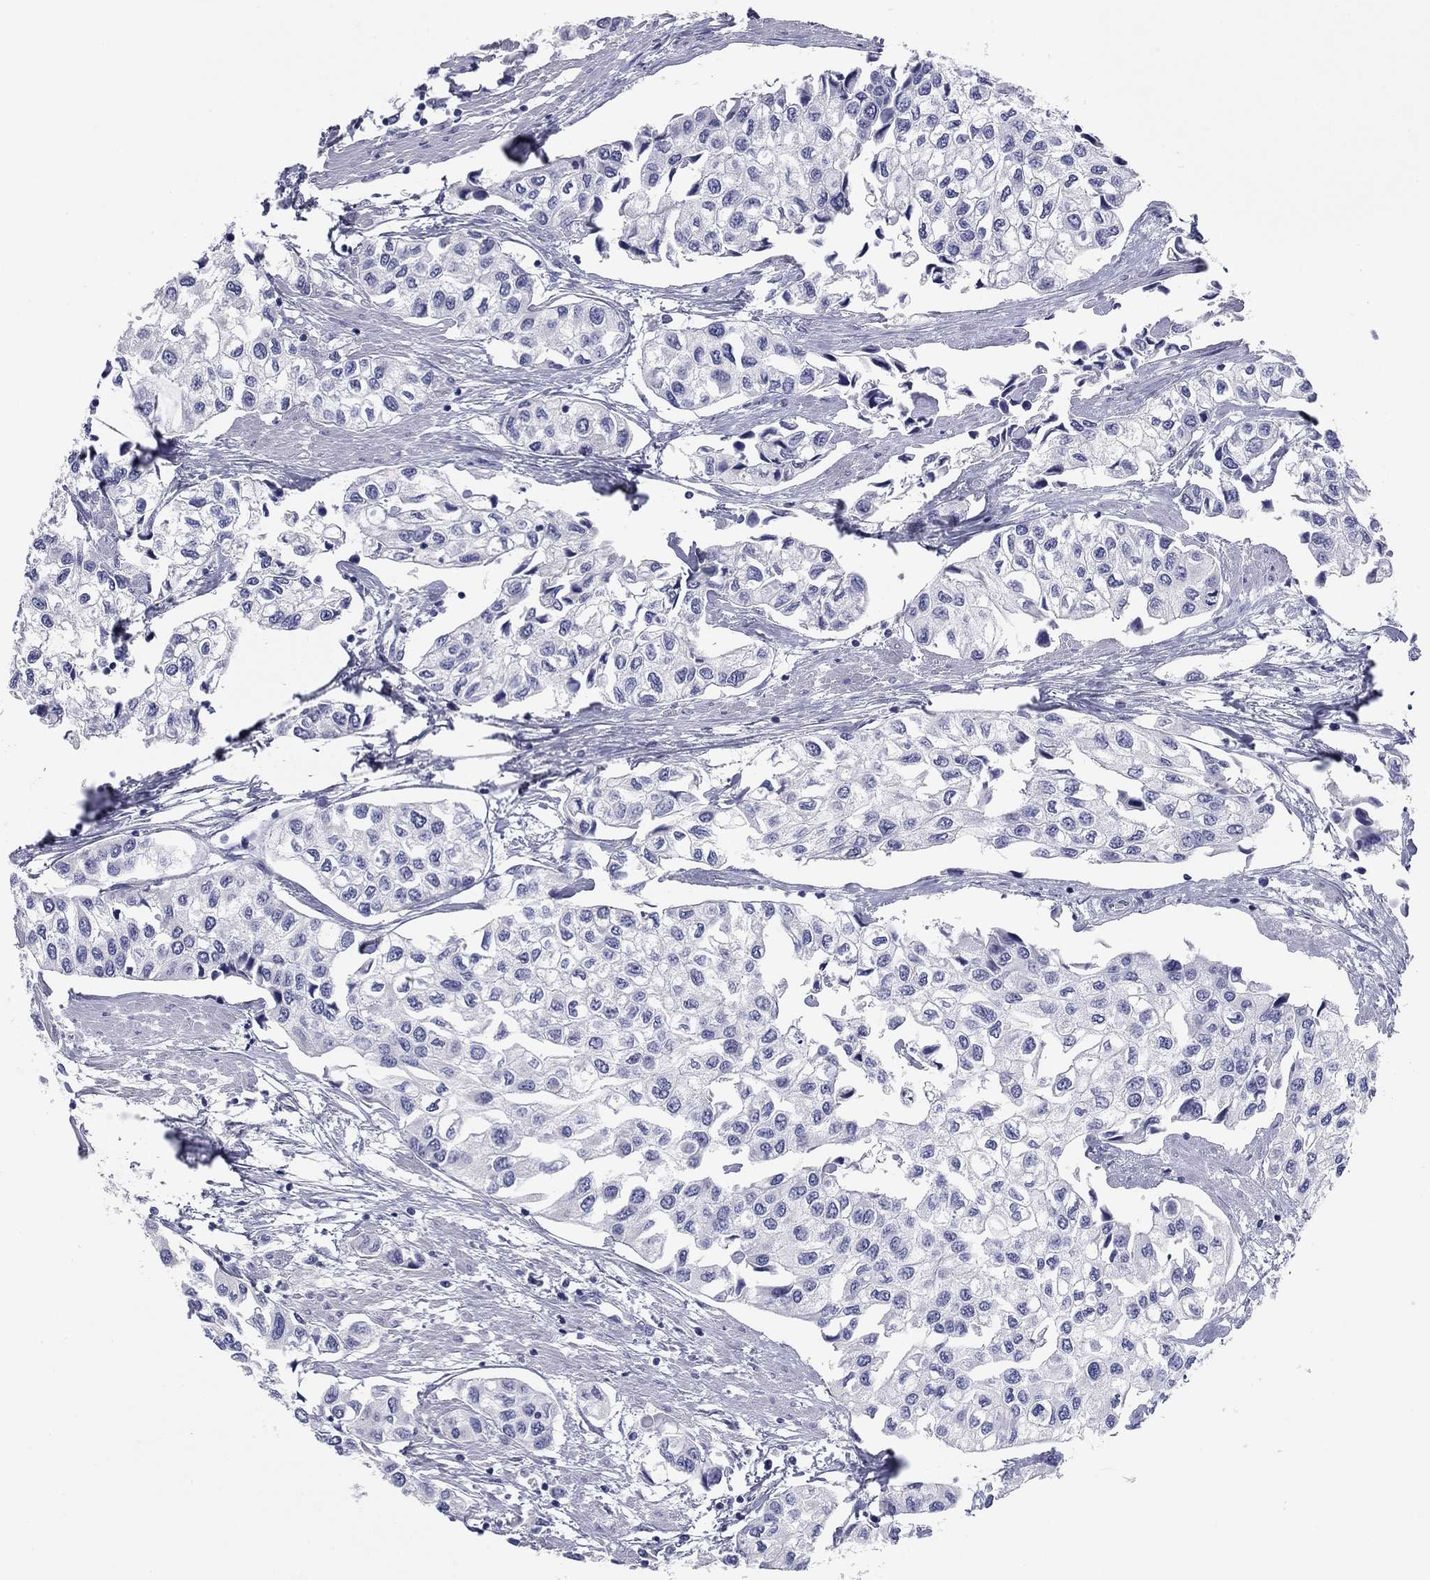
{"staining": {"intensity": "negative", "quantity": "none", "location": "none"}, "tissue": "urothelial cancer", "cell_type": "Tumor cells", "image_type": "cancer", "snomed": [{"axis": "morphology", "description": "Urothelial carcinoma, High grade"}, {"axis": "topography", "description": "Urinary bladder"}], "caption": "IHC micrograph of neoplastic tissue: human urothelial carcinoma (high-grade) stained with DAB exhibits no significant protein staining in tumor cells.", "gene": "KCNH1", "patient": {"sex": "male", "age": 73}}